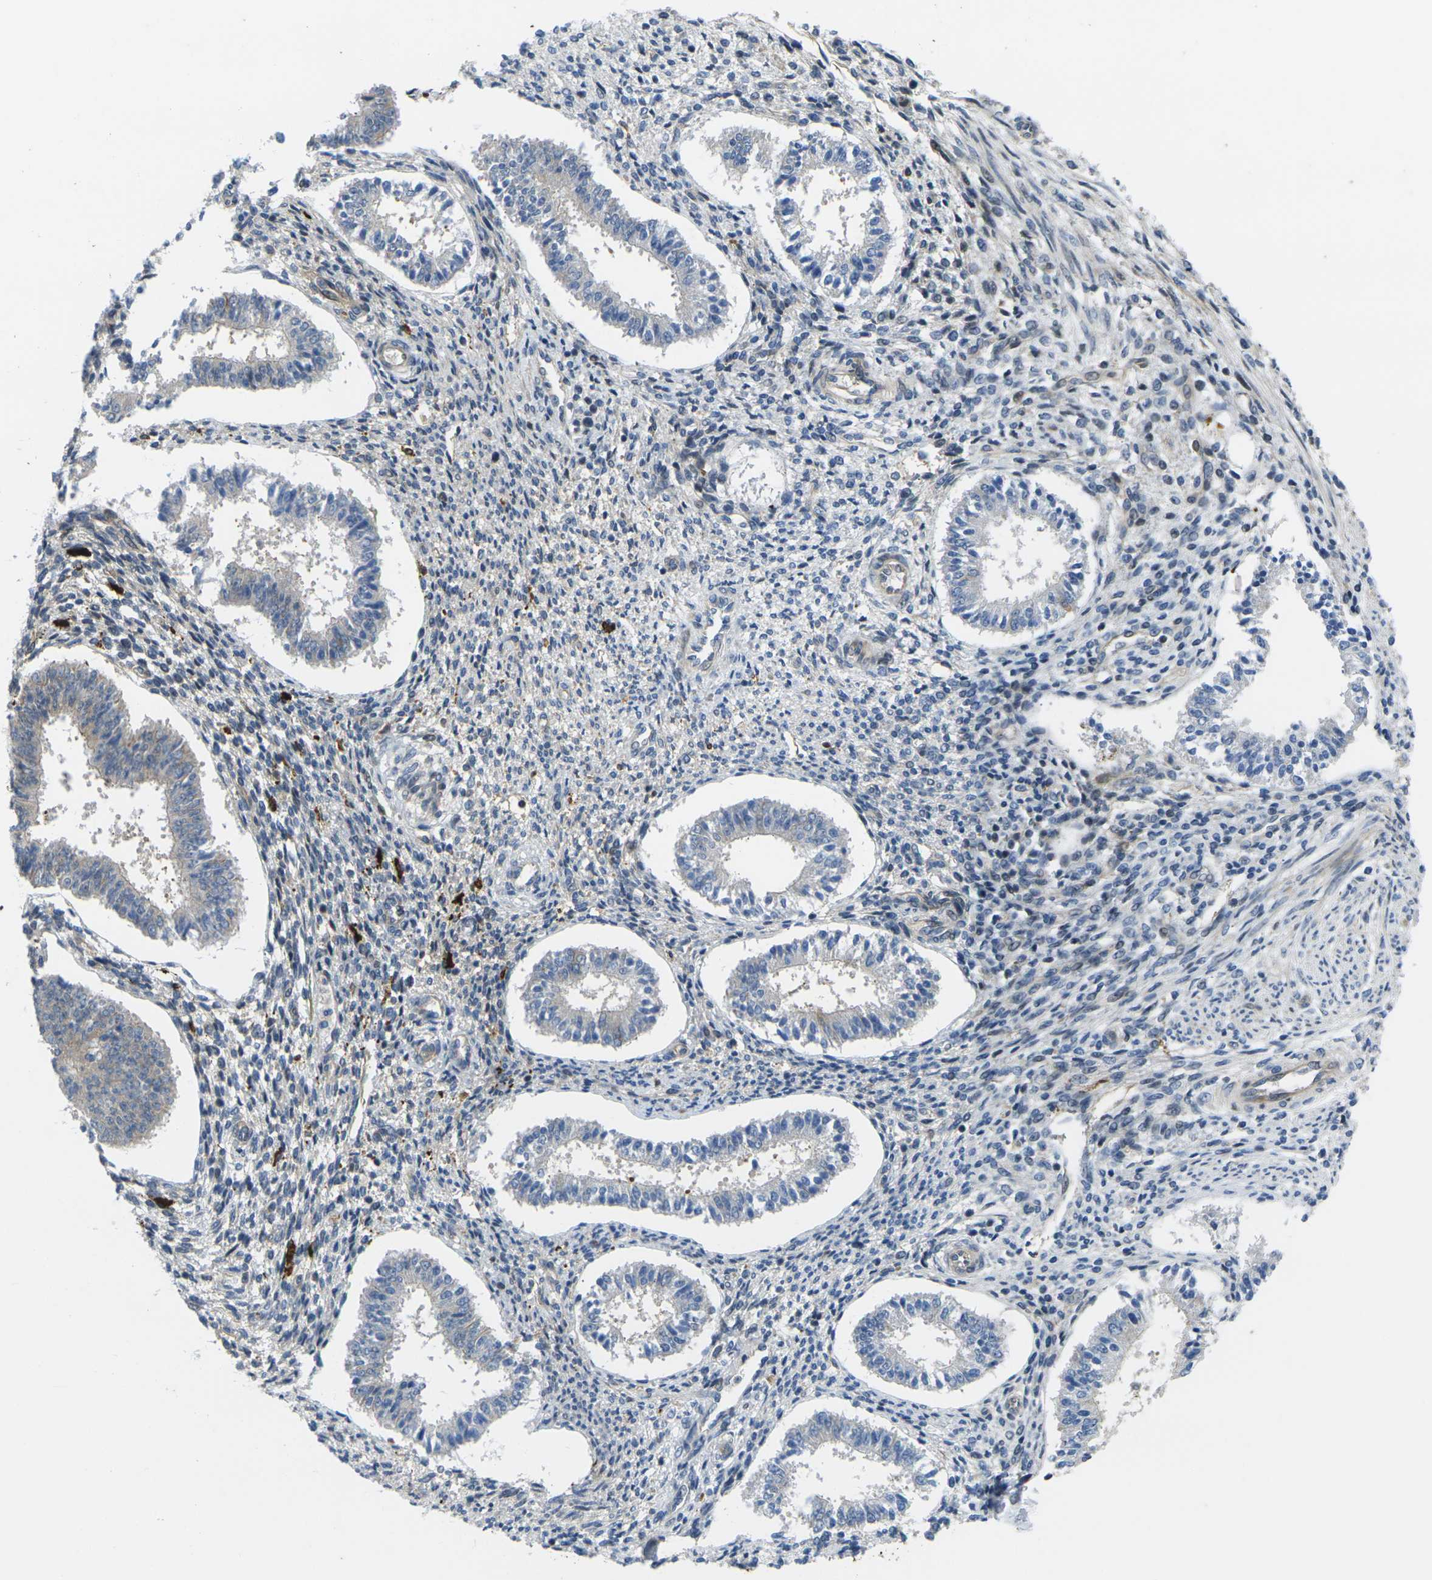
{"staining": {"intensity": "weak", "quantity": "<25%", "location": "cytoplasmic/membranous"}, "tissue": "endometrium", "cell_type": "Cells in endometrial stroma", "image_type": "normal", "snomed": [{"axis": "morphology", "description": "Normal tissue, NOS"}, {"axis": "topography", "description": "Endometrium"}], "caption": "The photomicrograph shows no staining of cells in endometrial stroma in normal endometrium. (Brightfield microscopy of DAB IHC at high magnification).", "gene": "ROBO2", "patient": {"sex": "female", "age": 35}}